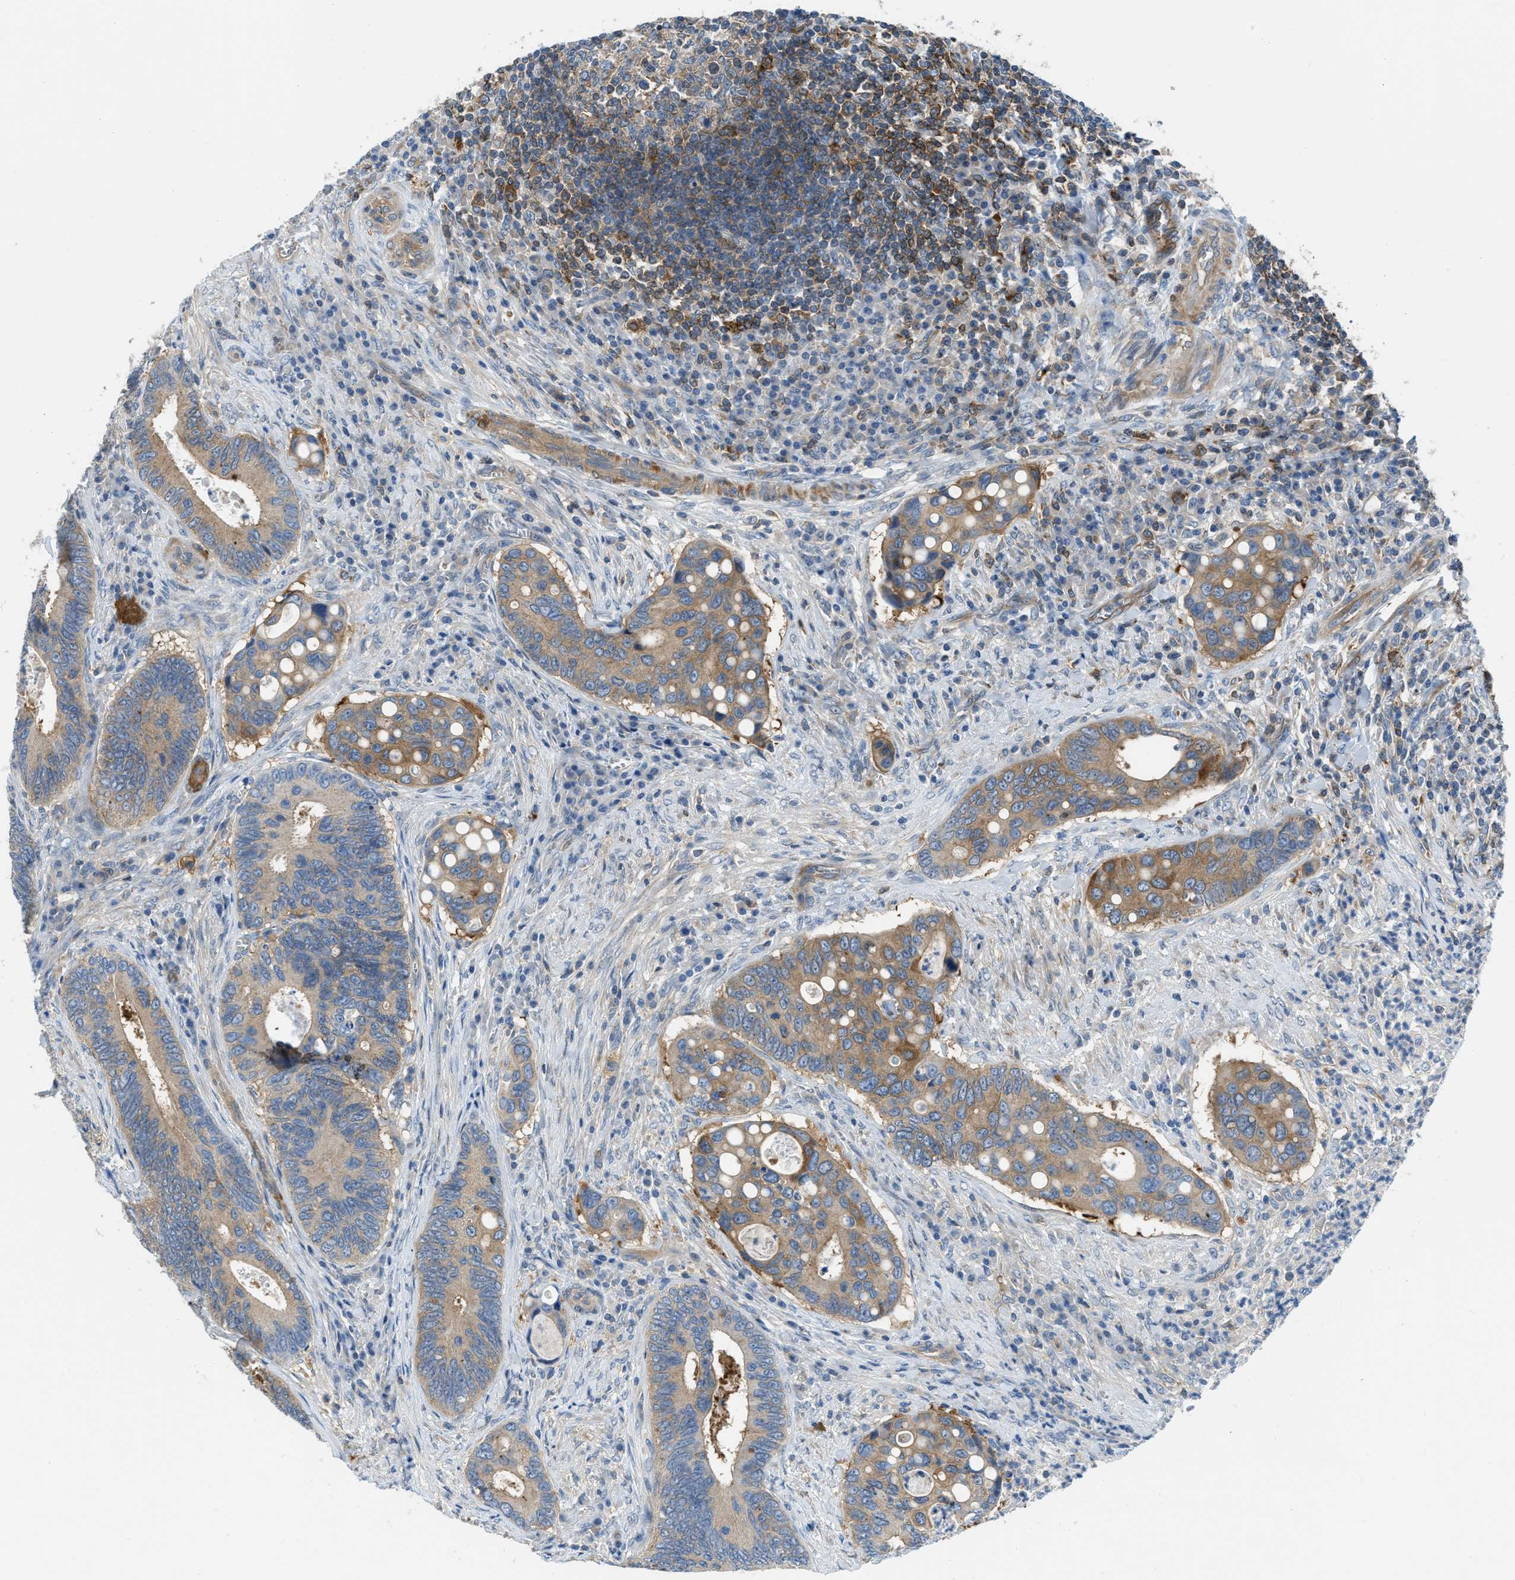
{"staining": {"intensity": "moderate", "quantity": "25%-75%", "location": "cytoplasmic/membranous"}, "tissue": "colorectal cancer", "cell_type": "Tumor cells", "image_type": "cancer", "snomed": [{"axis": "morphology", "description": "Inflammation, NOS"}, {"axis": "morphology", "description": "Adenocarcinoma, NOS"}, {"axis": "topography", "description": "Colon"}], "caption": "Adenocarcinoma (colorectal) was stained to show a protein in brown. There is medium levels of moderate cytoplasmic/membranous positivity in approximately 25%-75% of tumor cells. Immunohistochemistry stains the protein in brown and the nuclei are stained blue.", "gene": "PFKP", "patient": {"sex": "male", "age": 72}}